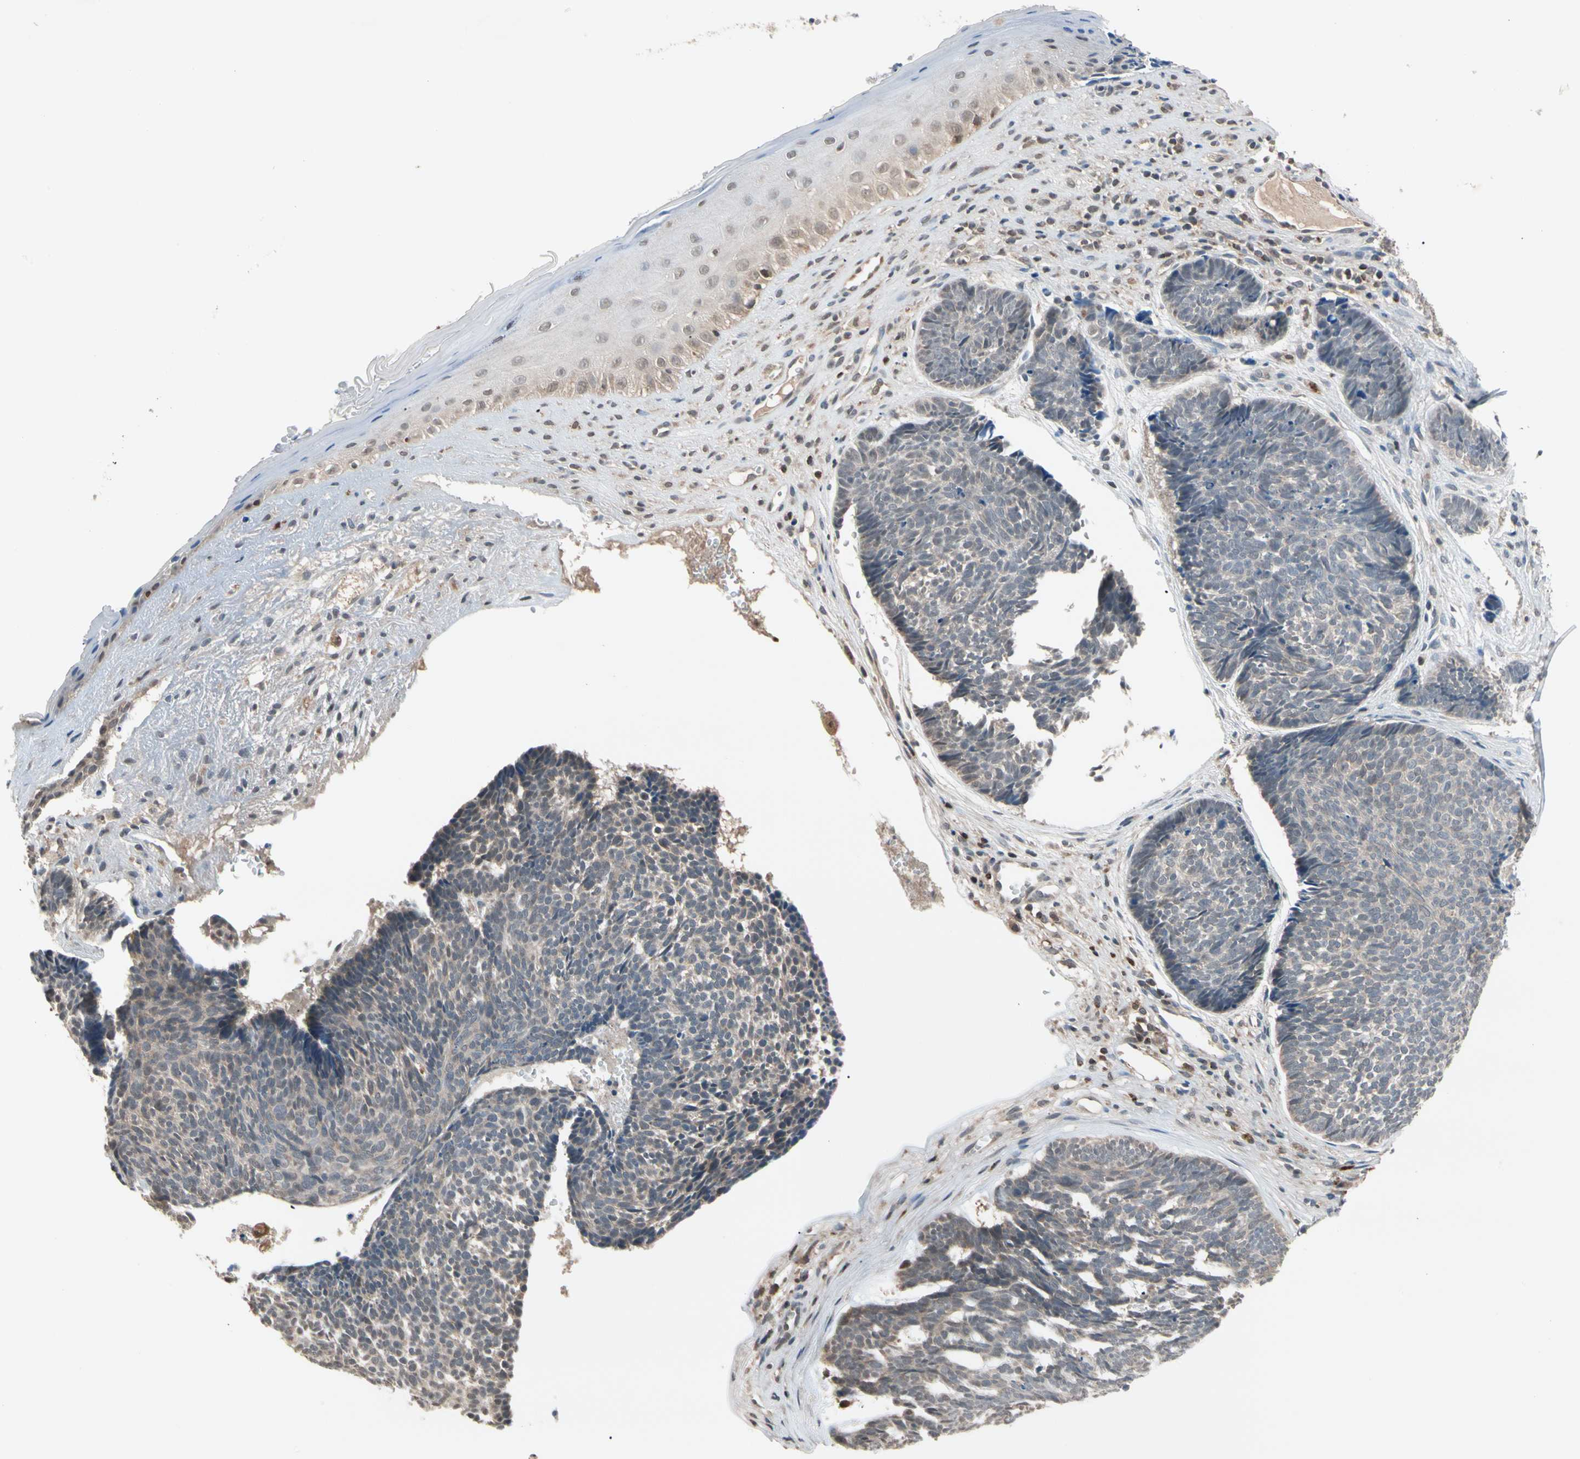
{"staining": {"intensity": "weak", "quantity": "<25%", "location": "cytoplasmic/membranous"}, "tissue": "skin cancer", "cell_type": "Tumor cells", "image_type": "cancer", "snomed": [{"axis": "morphology", "description": "Basal cell carcinoma"}, {"axis": "topography", "description": "Skin"}], "caption": "Tumor cells are negative for brown protein staining in skin cancer (basal cell carcinoma). (Stains: DAB (3,3'-diaminobenzidine) IHC with hematoxylin counter stain, Microscopy: brightfield microscopy at high magnification).", "gene": "MTHFS", "patient": {"sex": "male", "age": 84}}